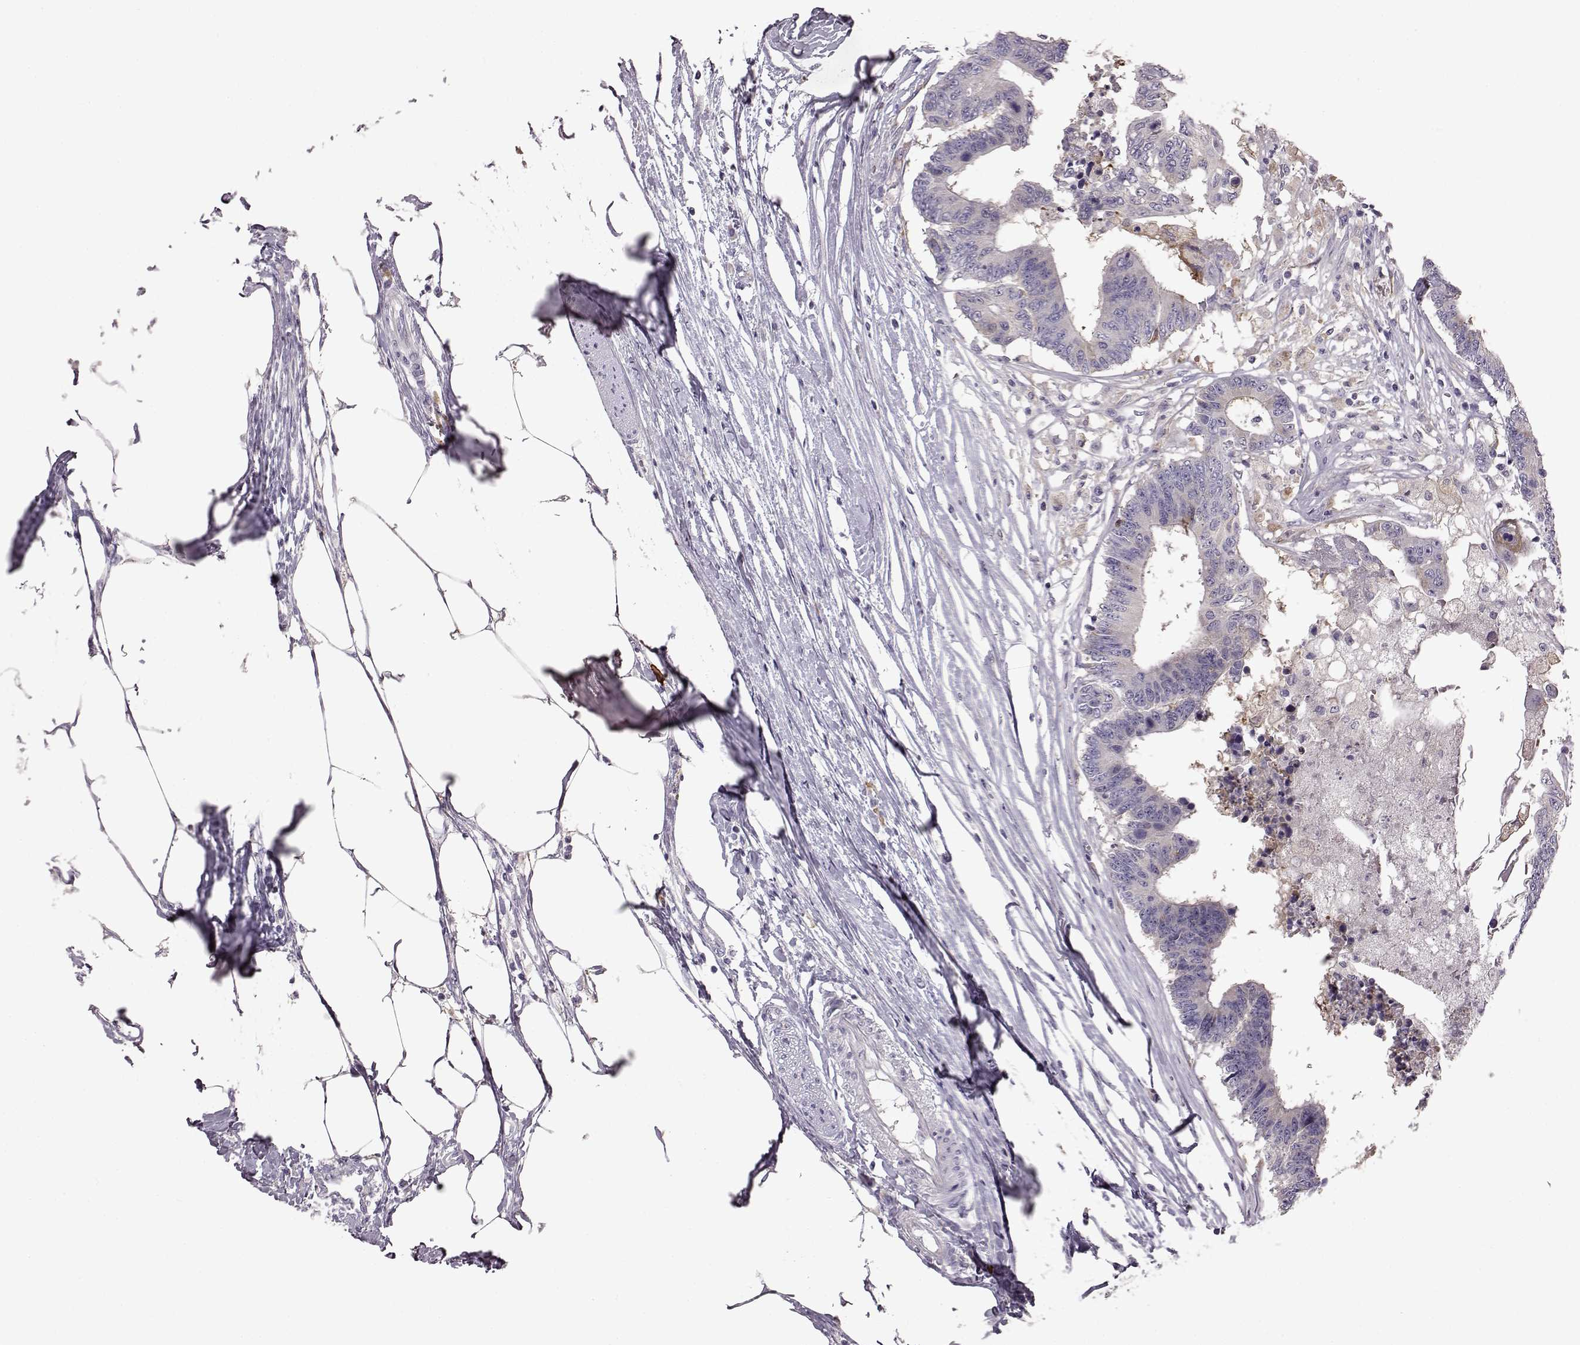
{"staining": {"intensity": "negative", "quantity": "none", "location": "none"}, "tissue": "colorectal cancer", "cell_type": "Tumor cells", "image_type": "cancer", "snomed": [{"axis": "morphology", "description": "Adenocarcinoma, NOS"}, {"axis": "topography", "description": "Colon"}], "caption": "The micrograph reveals no staining of tumor cells in colorectal cancer. (Stains: DAB (3,3'-diaminobenzidine) IHC with hematoxylin counter stain, Microscopy: brightfield microscopy at high magnification).", "gene": "ADGRG2", "patient": {"sex": "female", "age": 48}}